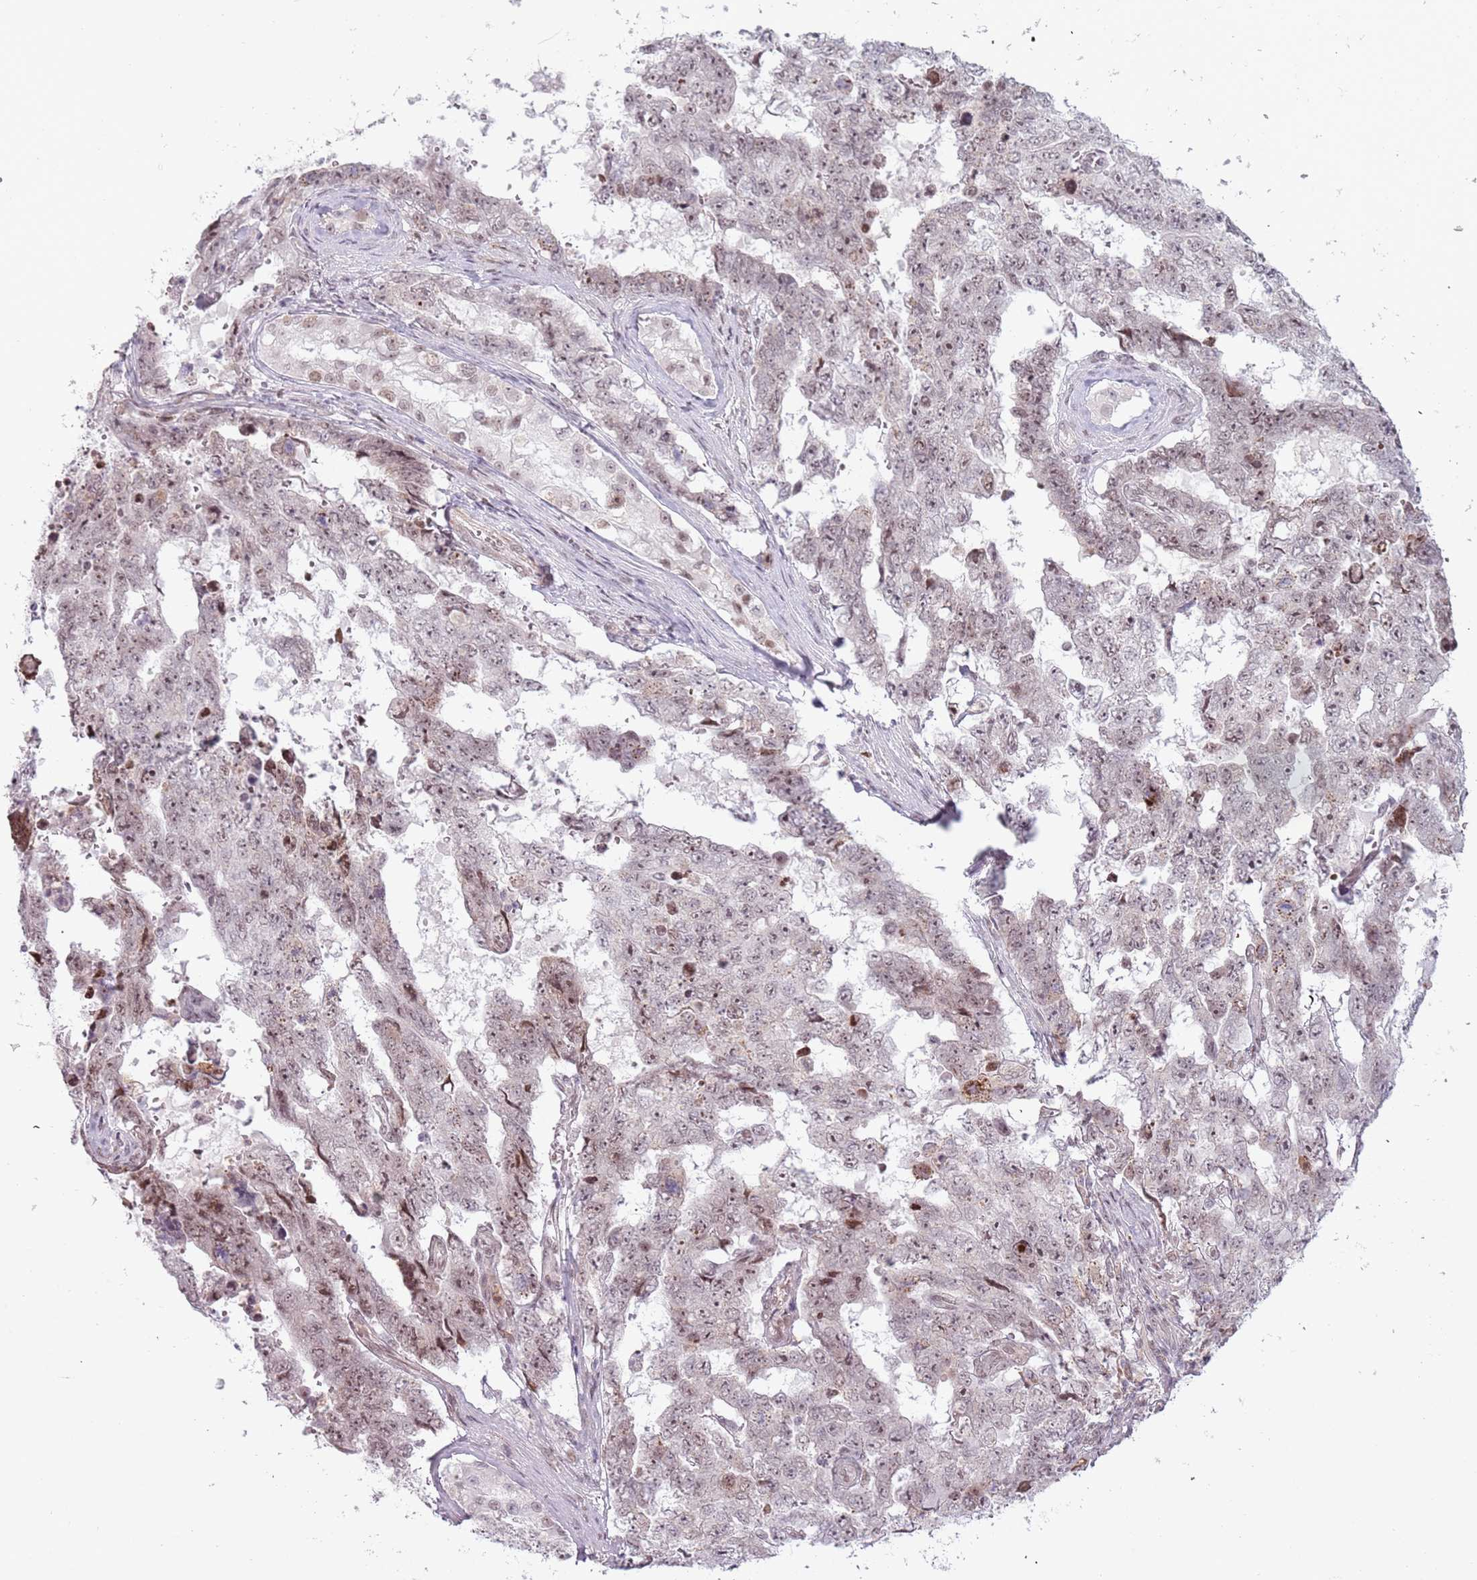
{"staining": {"intensity": "moderate", "quantity": "25%-75%", "location": "nuclear"}, "tissue": "testis cancer", "cell_type": "Tumor cells", "image_type": "cancer", "snomed": [{"axis": "morphology", "description": "Normal tissue, NOS"}, {"axis": "morphology", "description": "Carcinoma, Embryonal, NOS"}, {"axis": "topography", "description": "Testis"}, {"axis": "topography", "description": "Epididymis"}], "caption": "A high-resolution micrograph shows immunohistochemistry (IHC) staining of embryonal carcinoma (testis), which reveals moderate nuclear positivity in approximately 25%-75% of tumor cells. (IHC, brightfield microscopy, high magnification).", "gene": "REXO4", "patient": {"sex": "male", "age": 25}}